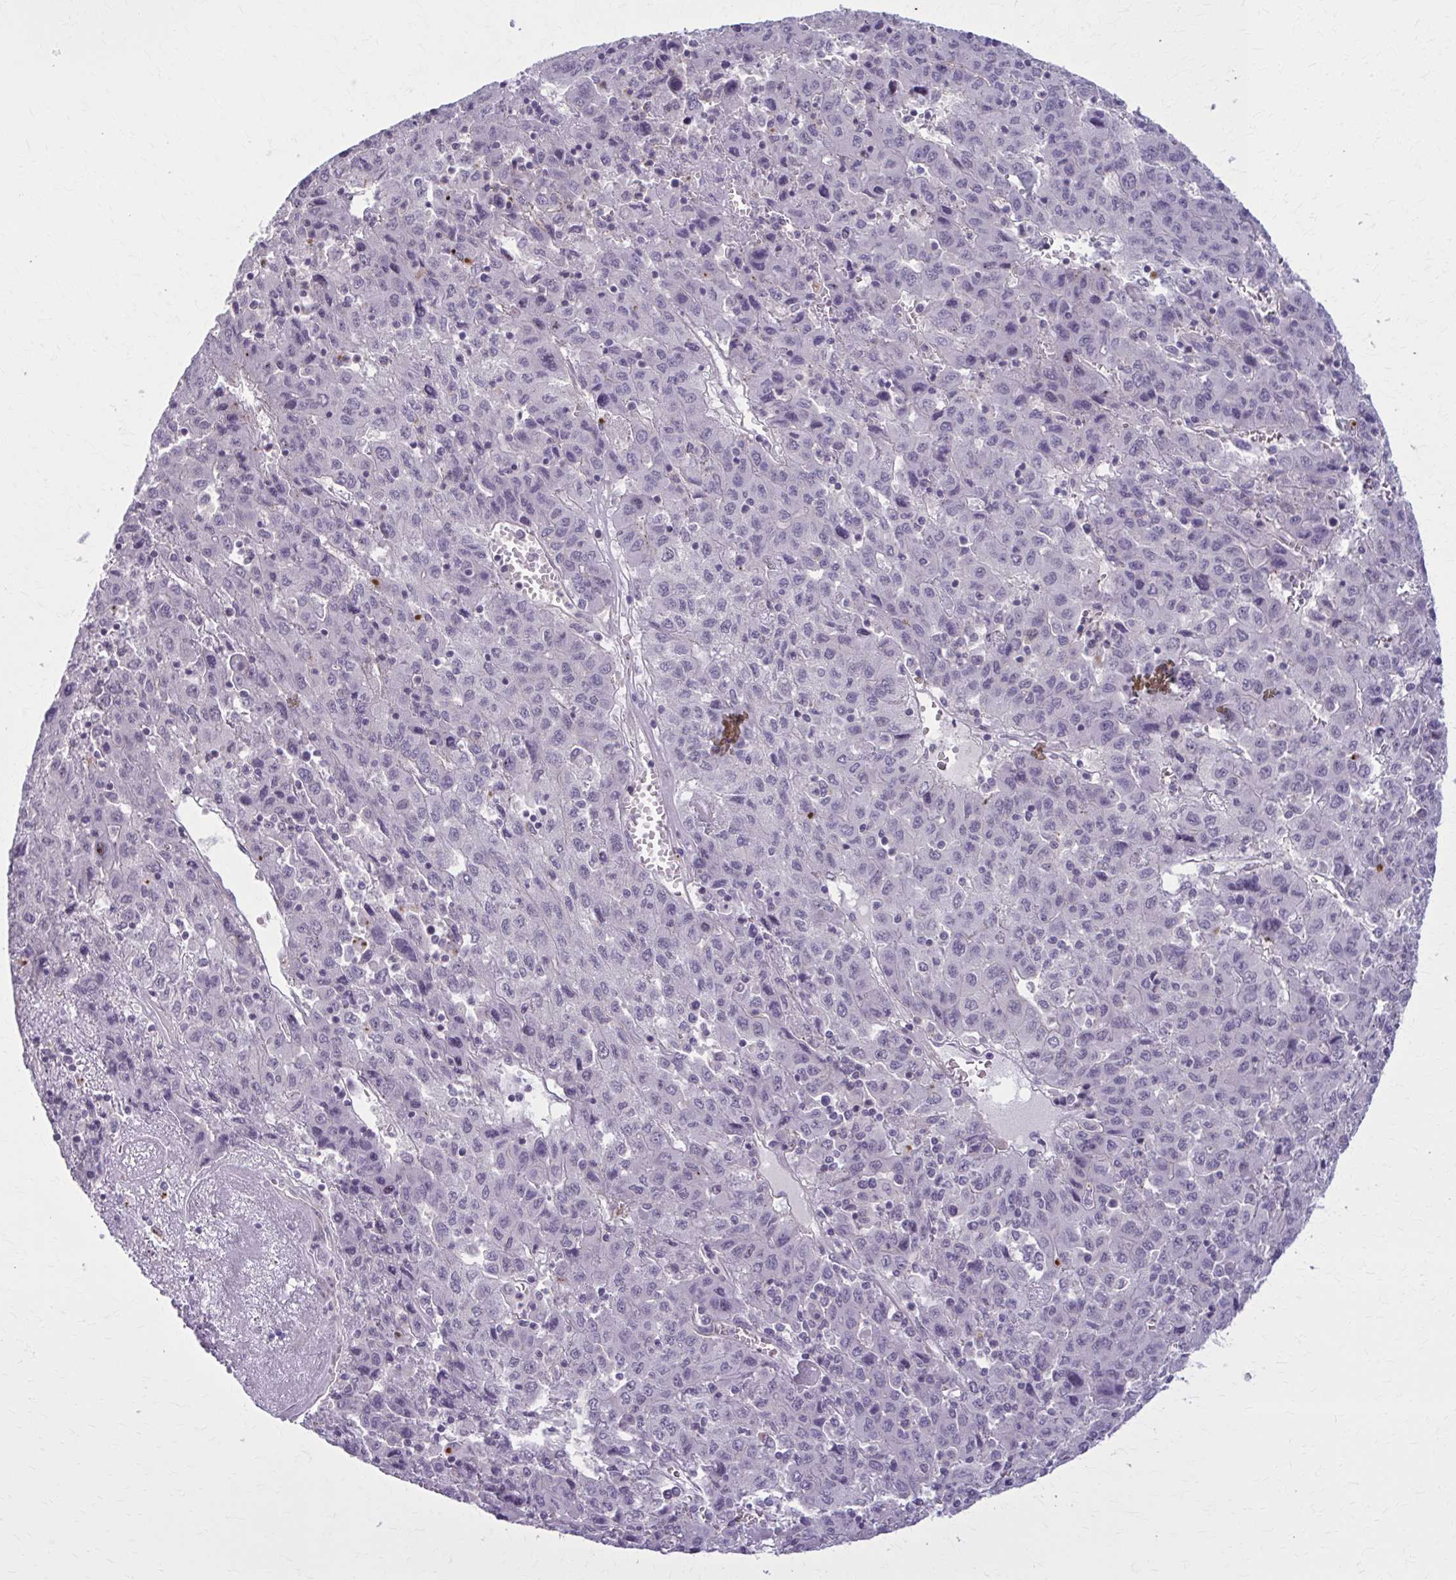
{"staining": {"intensity": "negative", "quantity": "none", "location": "none"}, "tissue": "liver cancer", "cell_type": "Tumor cells", "image_type": "cancer", "snomed": [{"axis": "morphology", "description": "Carcinoma, Hepatocellular, NOS"}, {"axis": "topography", "description": "Liver"}], "caption": "An immunohistochemistry (IHC) photomicrograph of liver cancer is shown. There is no staining in tumor cells of liver cancer.", "gene": "NUMBL", "patient": {"sex": "female", "age": 53}}